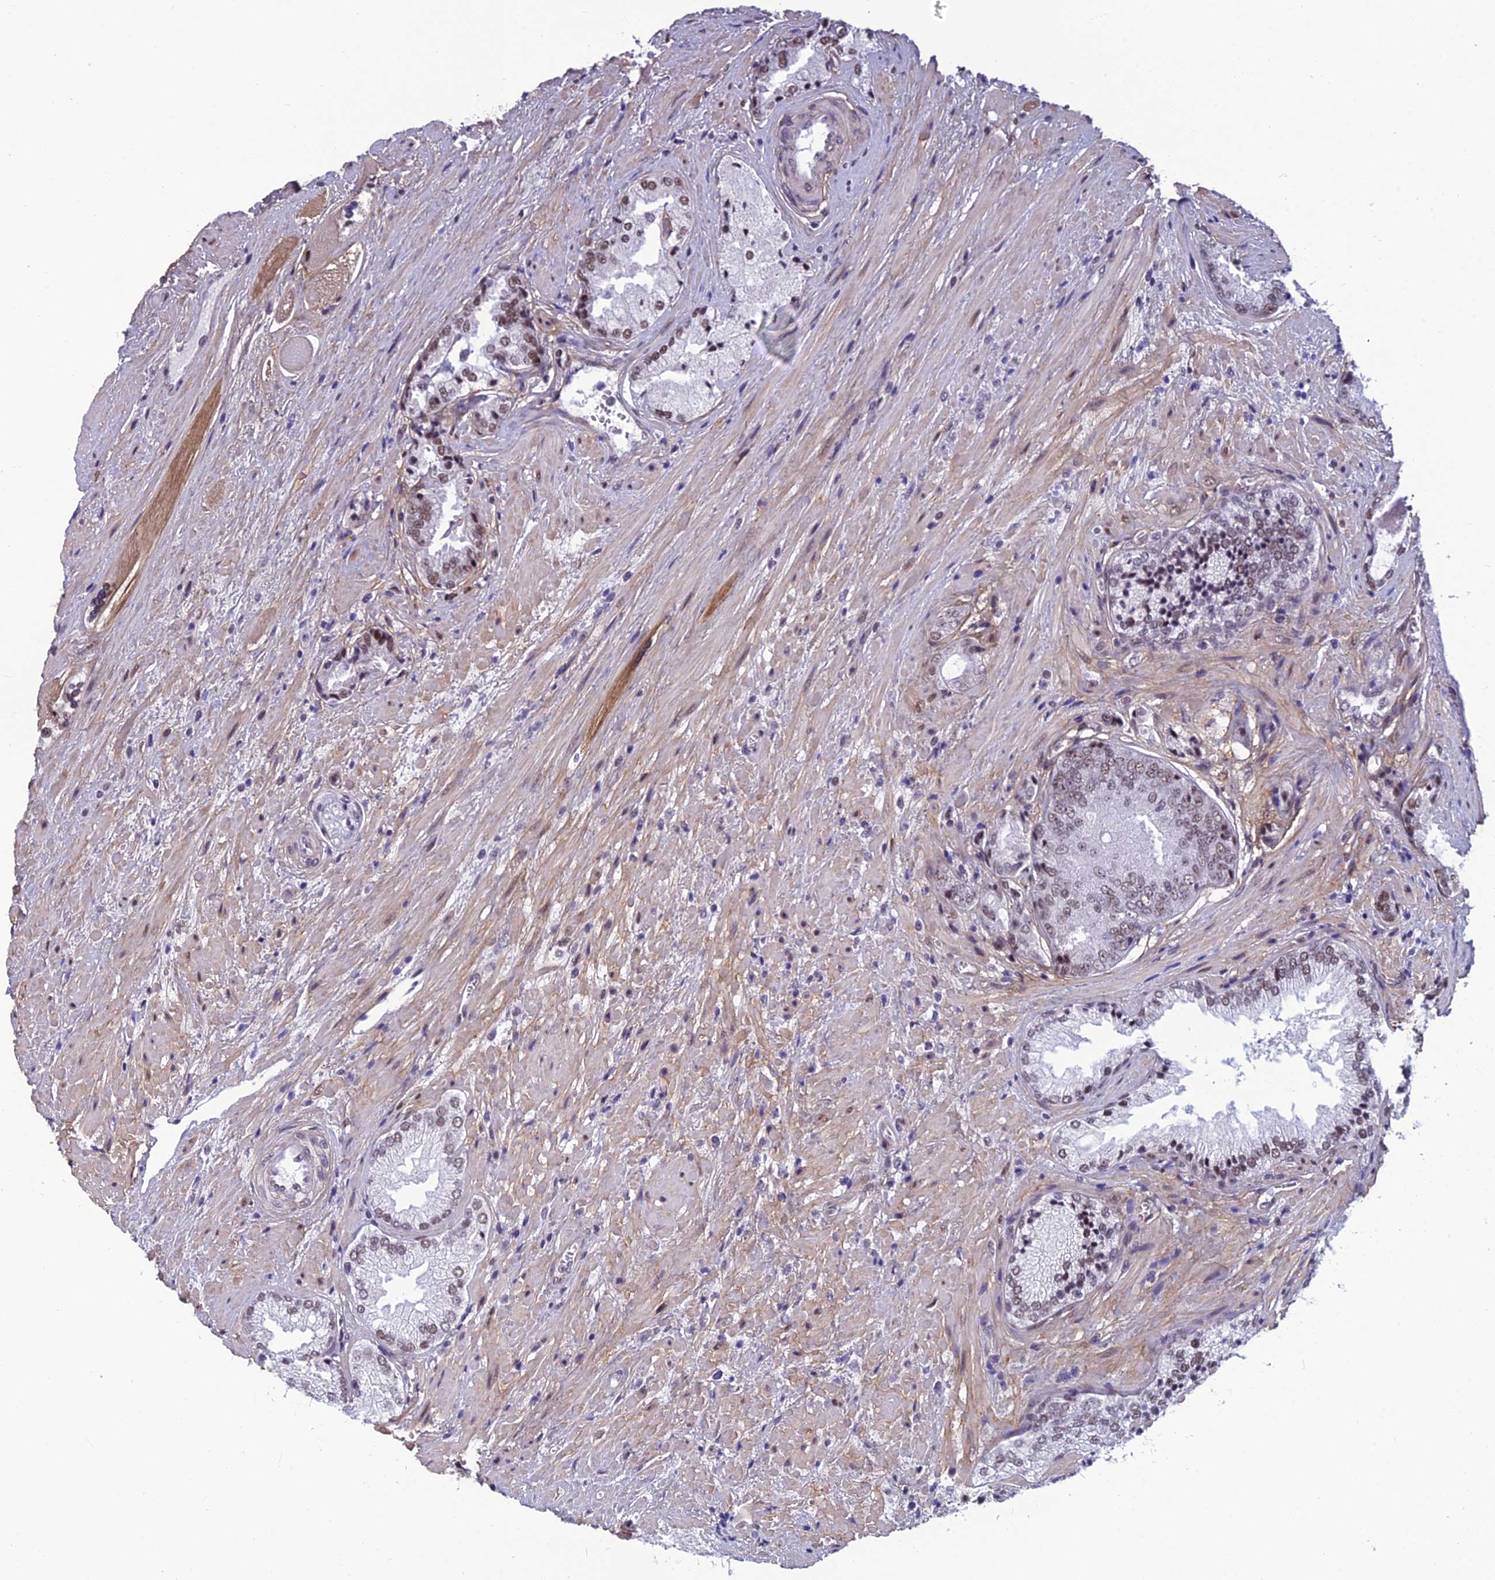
{"staining": {"intensity": "moderate", "quantity": "<25%", "location": "nuclear"}, "tissue": "prostate cancer", "cell_type": "Tumor cells", "image_type": "cancer", "snomed": [{"axis": "morphology", "description": "Adenocarcinoma, High grade"}, {"axis": "topography", "description": "Prostate"}], "caption": "Protein analysis of prostate cancer (adenocarcinoma (high-grade)) tissue exhibits moderate nuclear staining in approximately <25% of tumor cells.", "gene": "RSRC1", "patient": {"sex": "male", "age": 71}}